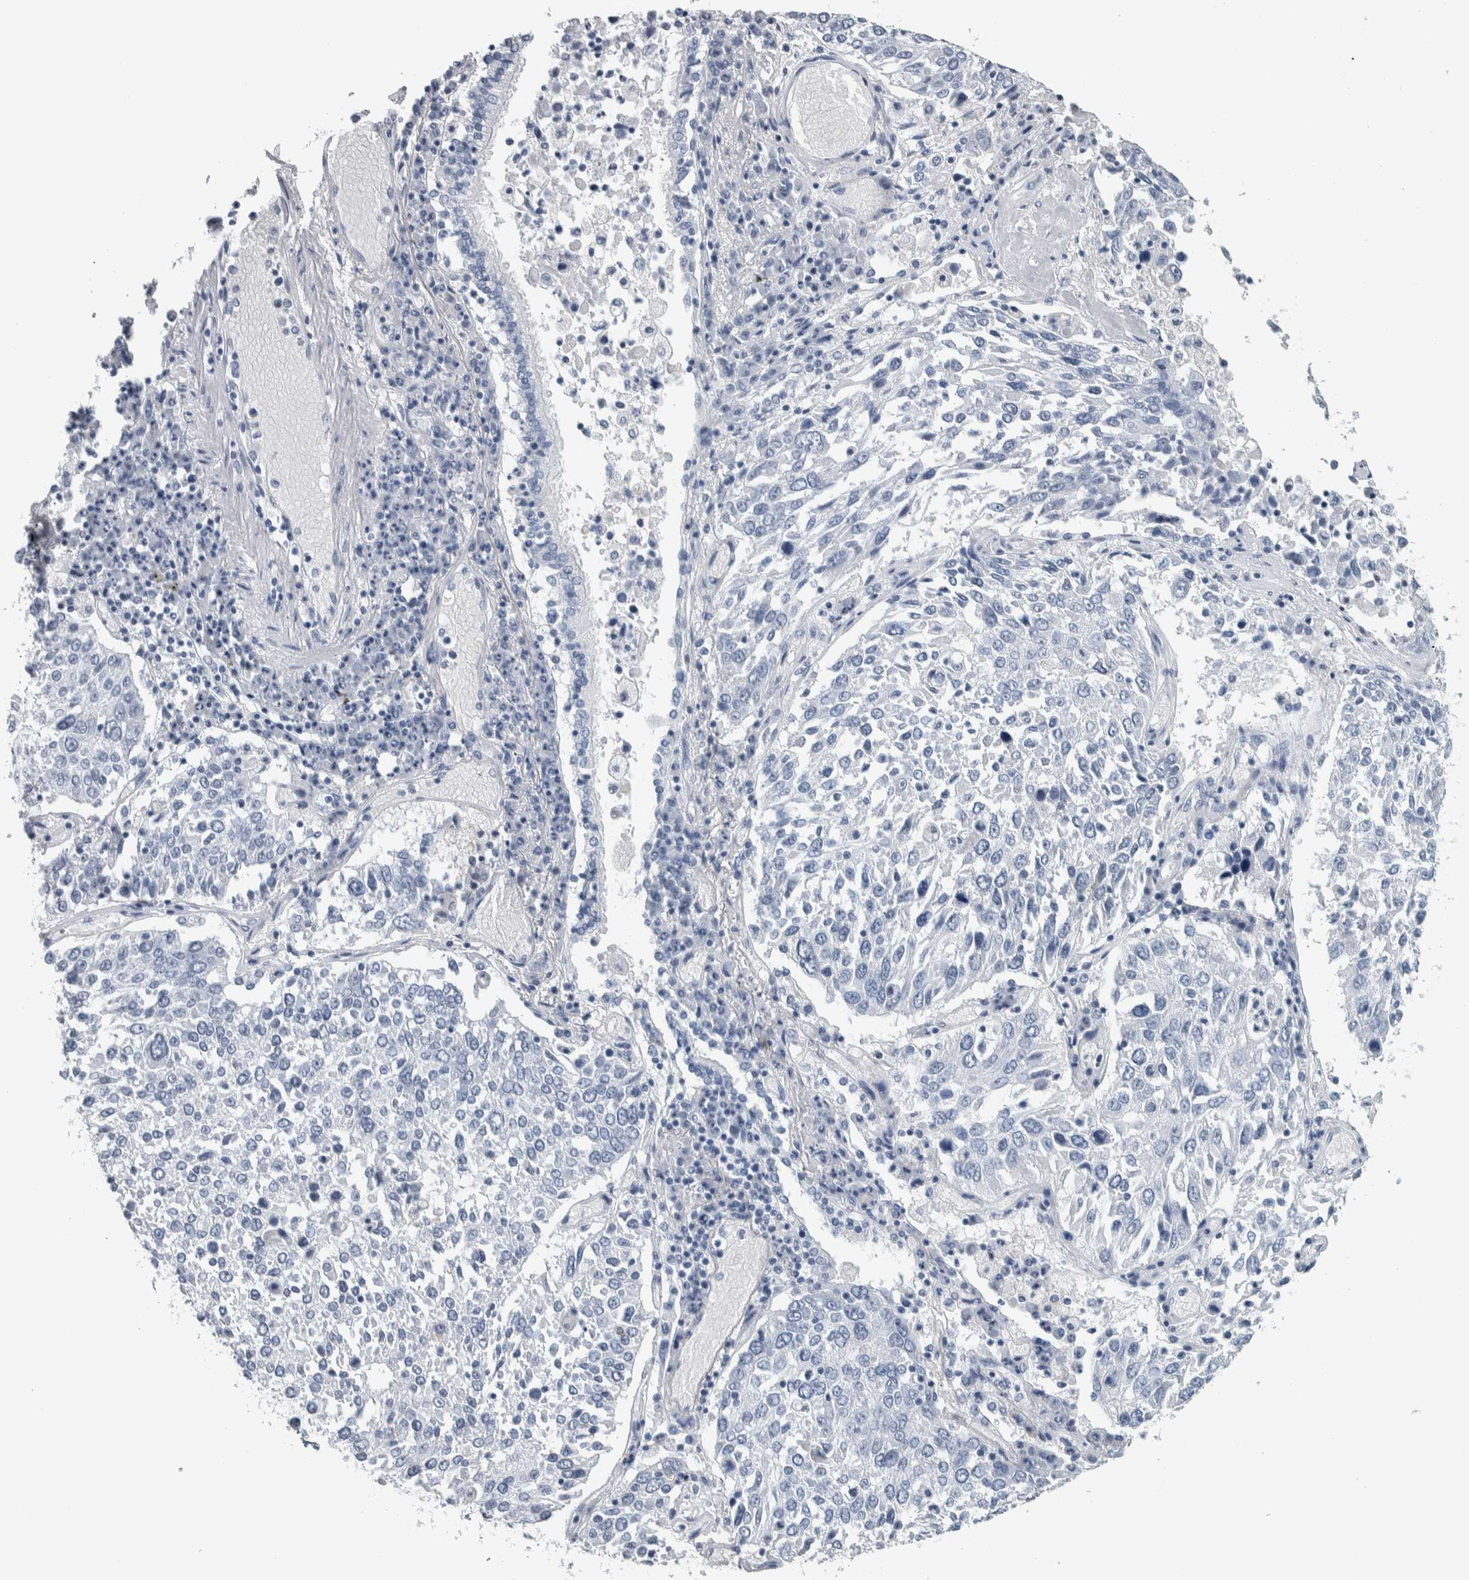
{"staining": {"intensity": "negative", "quantity": "none", "location": "none"}, "tissue": "lung cancer", "cell_type": "Tumor cells", "image_type": "cancer", "snomed": [{"axis": "morphology", "description": "Squamous cell carcinoma, NOS"}, {"axis": "topography", "description": "Lung"}], "caption": "Lung cancer (squamous cell carcinoma) stained for a protein using immunohistochemistry exhibits no expression tumor cells.", "gene": "CDH17", "patient": {"sex": "male", "age": 65}}